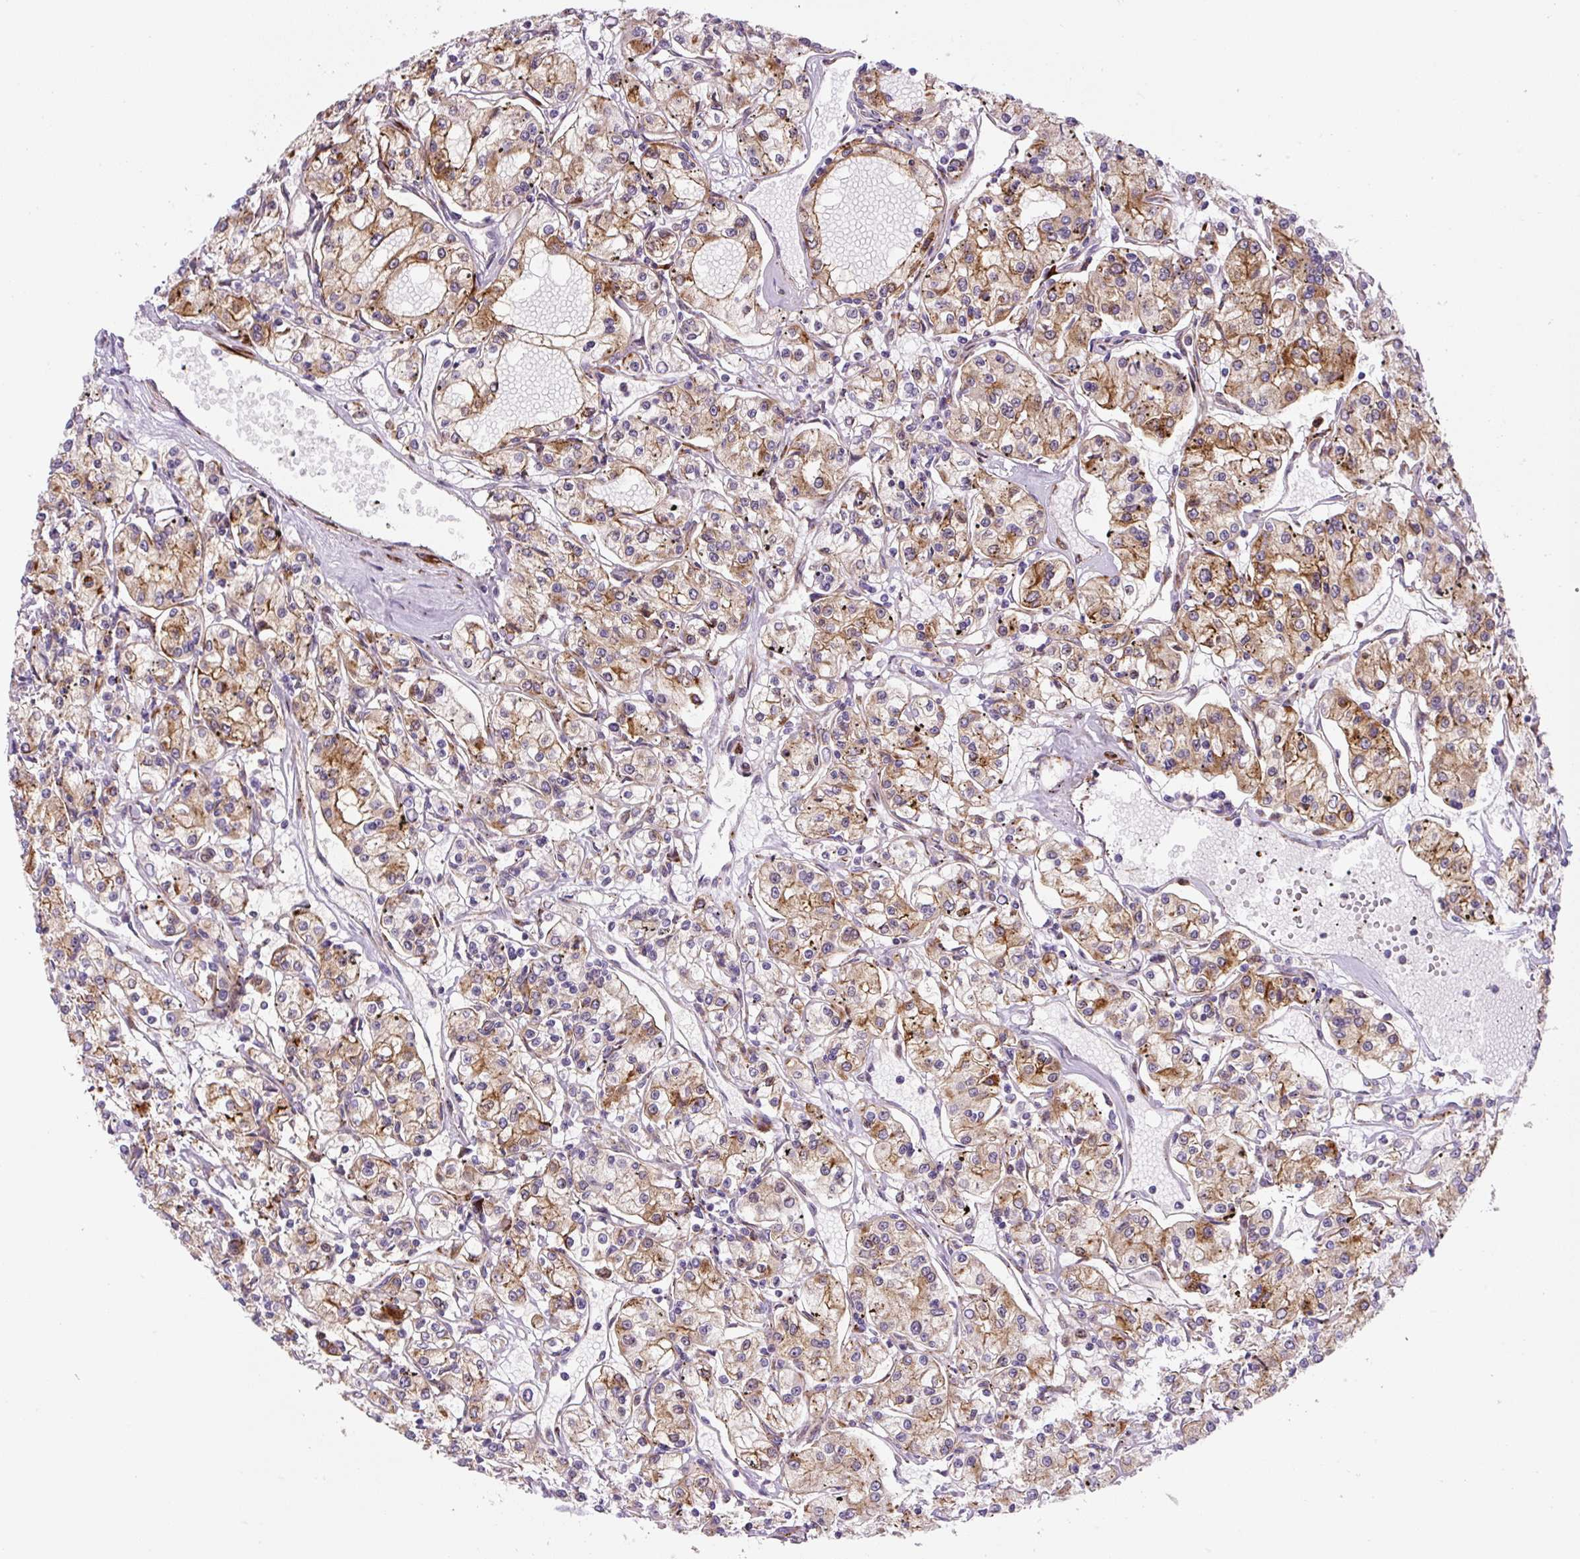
{"staining": {"intensity": "moderate", "quantity": ">75%", "location": "cytoplasmic/membranous"}, "tissue": "renal cancer", "cell_type": "Tumor cells", "image_type": "cancer", "snomed": [{"axis": "morphology", "description": "Adenocarcinoma, NOS"}, {"axis": "topography", "description": "Kidney"}], "caption": "Protein analysis of renal adenocarcinoma tissue shows moderate cytoplasmic/membranous positivity in about >75% of tumor cells.", "gene": "DISP3", "patient": {"sex": "female", "age": 59}}